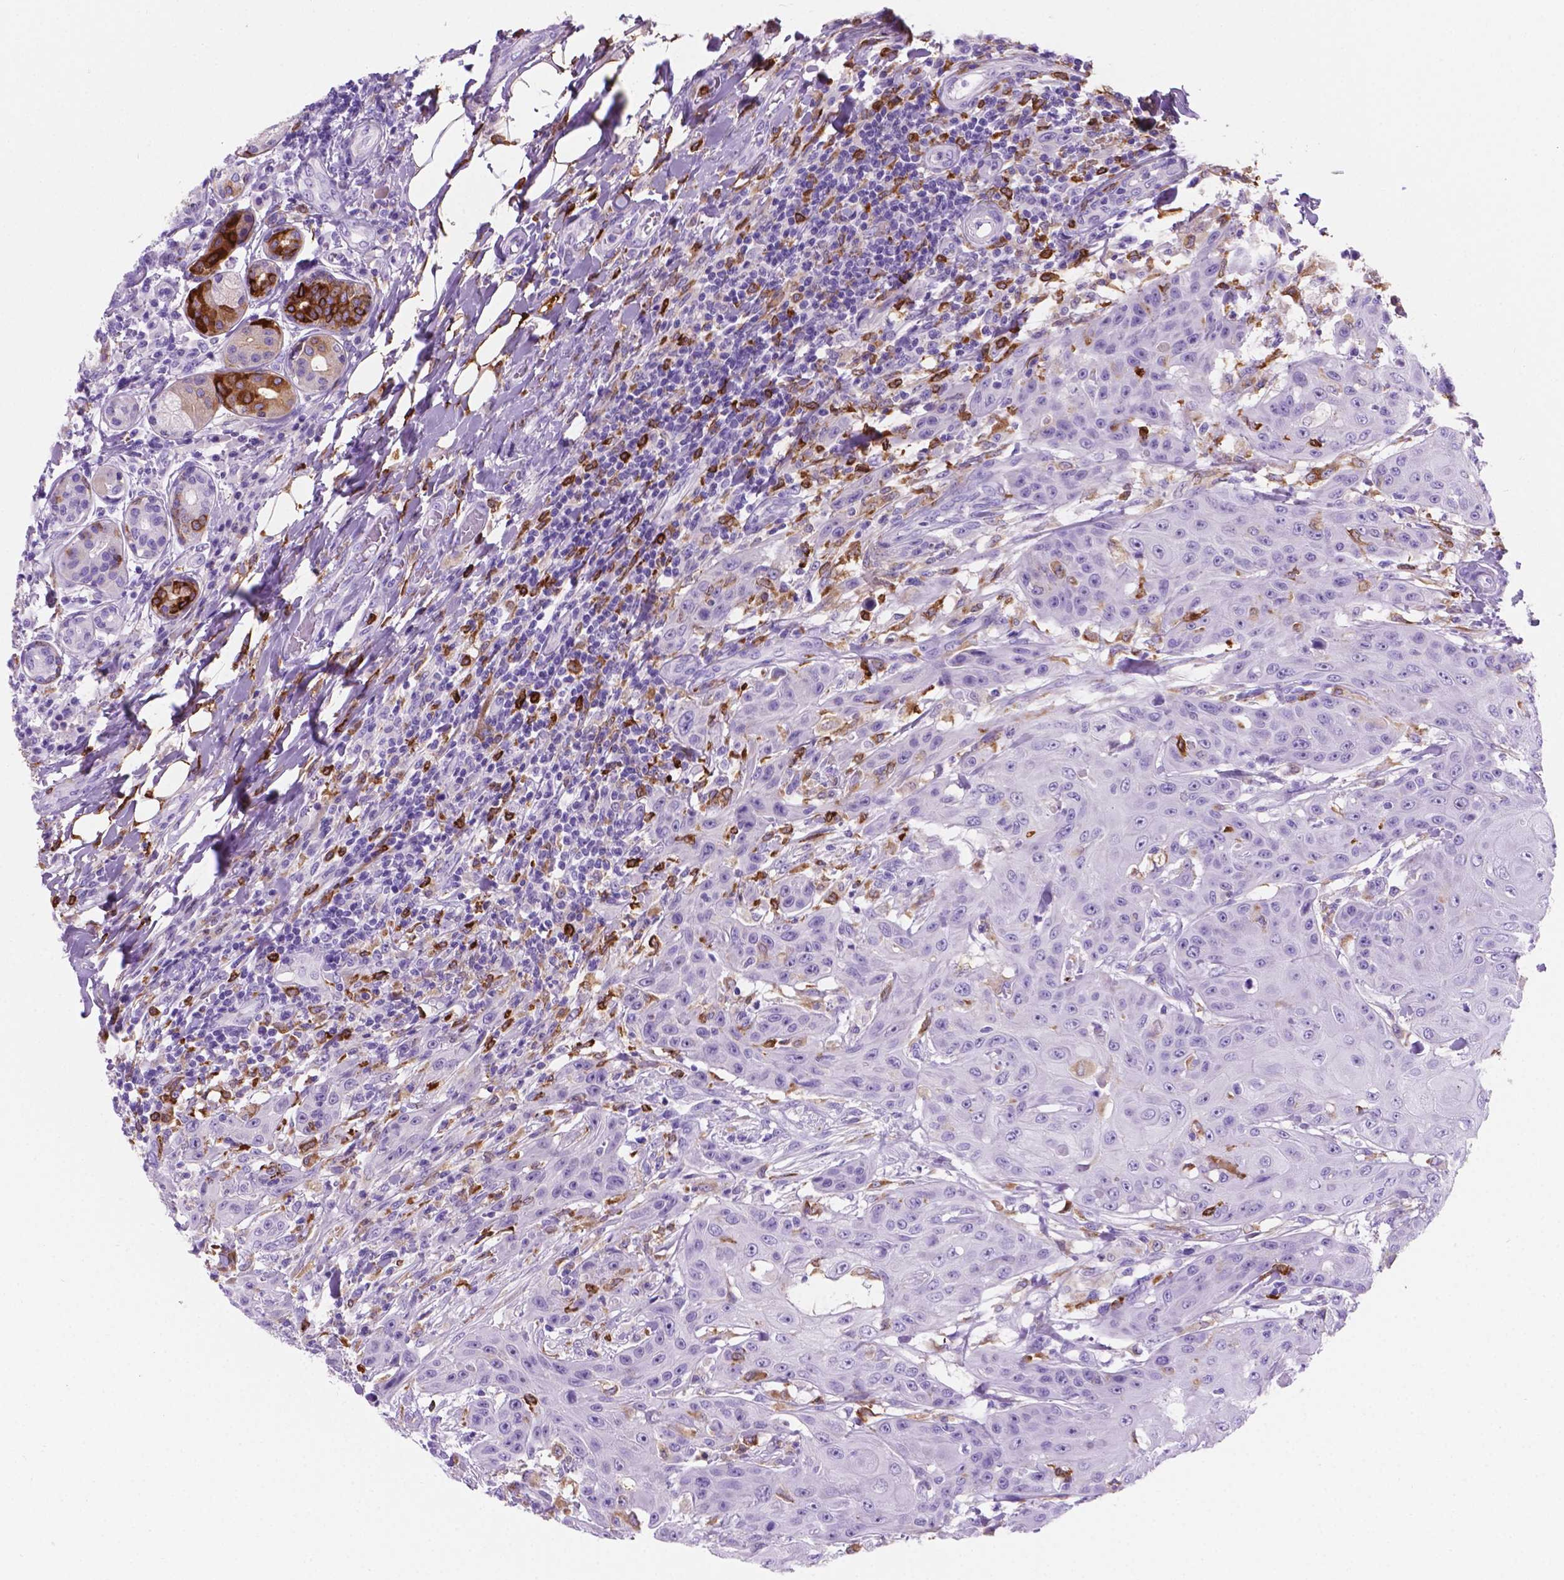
{"staining": {"intensity": "negative", "quantity": "none", "location": "none"}, "tissue": "head and neck cancer", "cell_type": "Tumor cells", "image_type": "cancer", "snomed": [{"axis": "morphology", "description": "Normal tissue, NOS"}, {"axis": "morphology", "description": "Squamous cell carcinoma, NOS"}, {"axis": "topography", "description": "Oral tissue"}, {"axis": "topography", "description": "Head-Neck"}], "caption": "This is a photomicrograph of IHC staining of head and neck squamous cell carcinoma, which shows no expression in tumor cells.", "gene": "MACF1", "patient": {"sex": "female", "age": 55}}